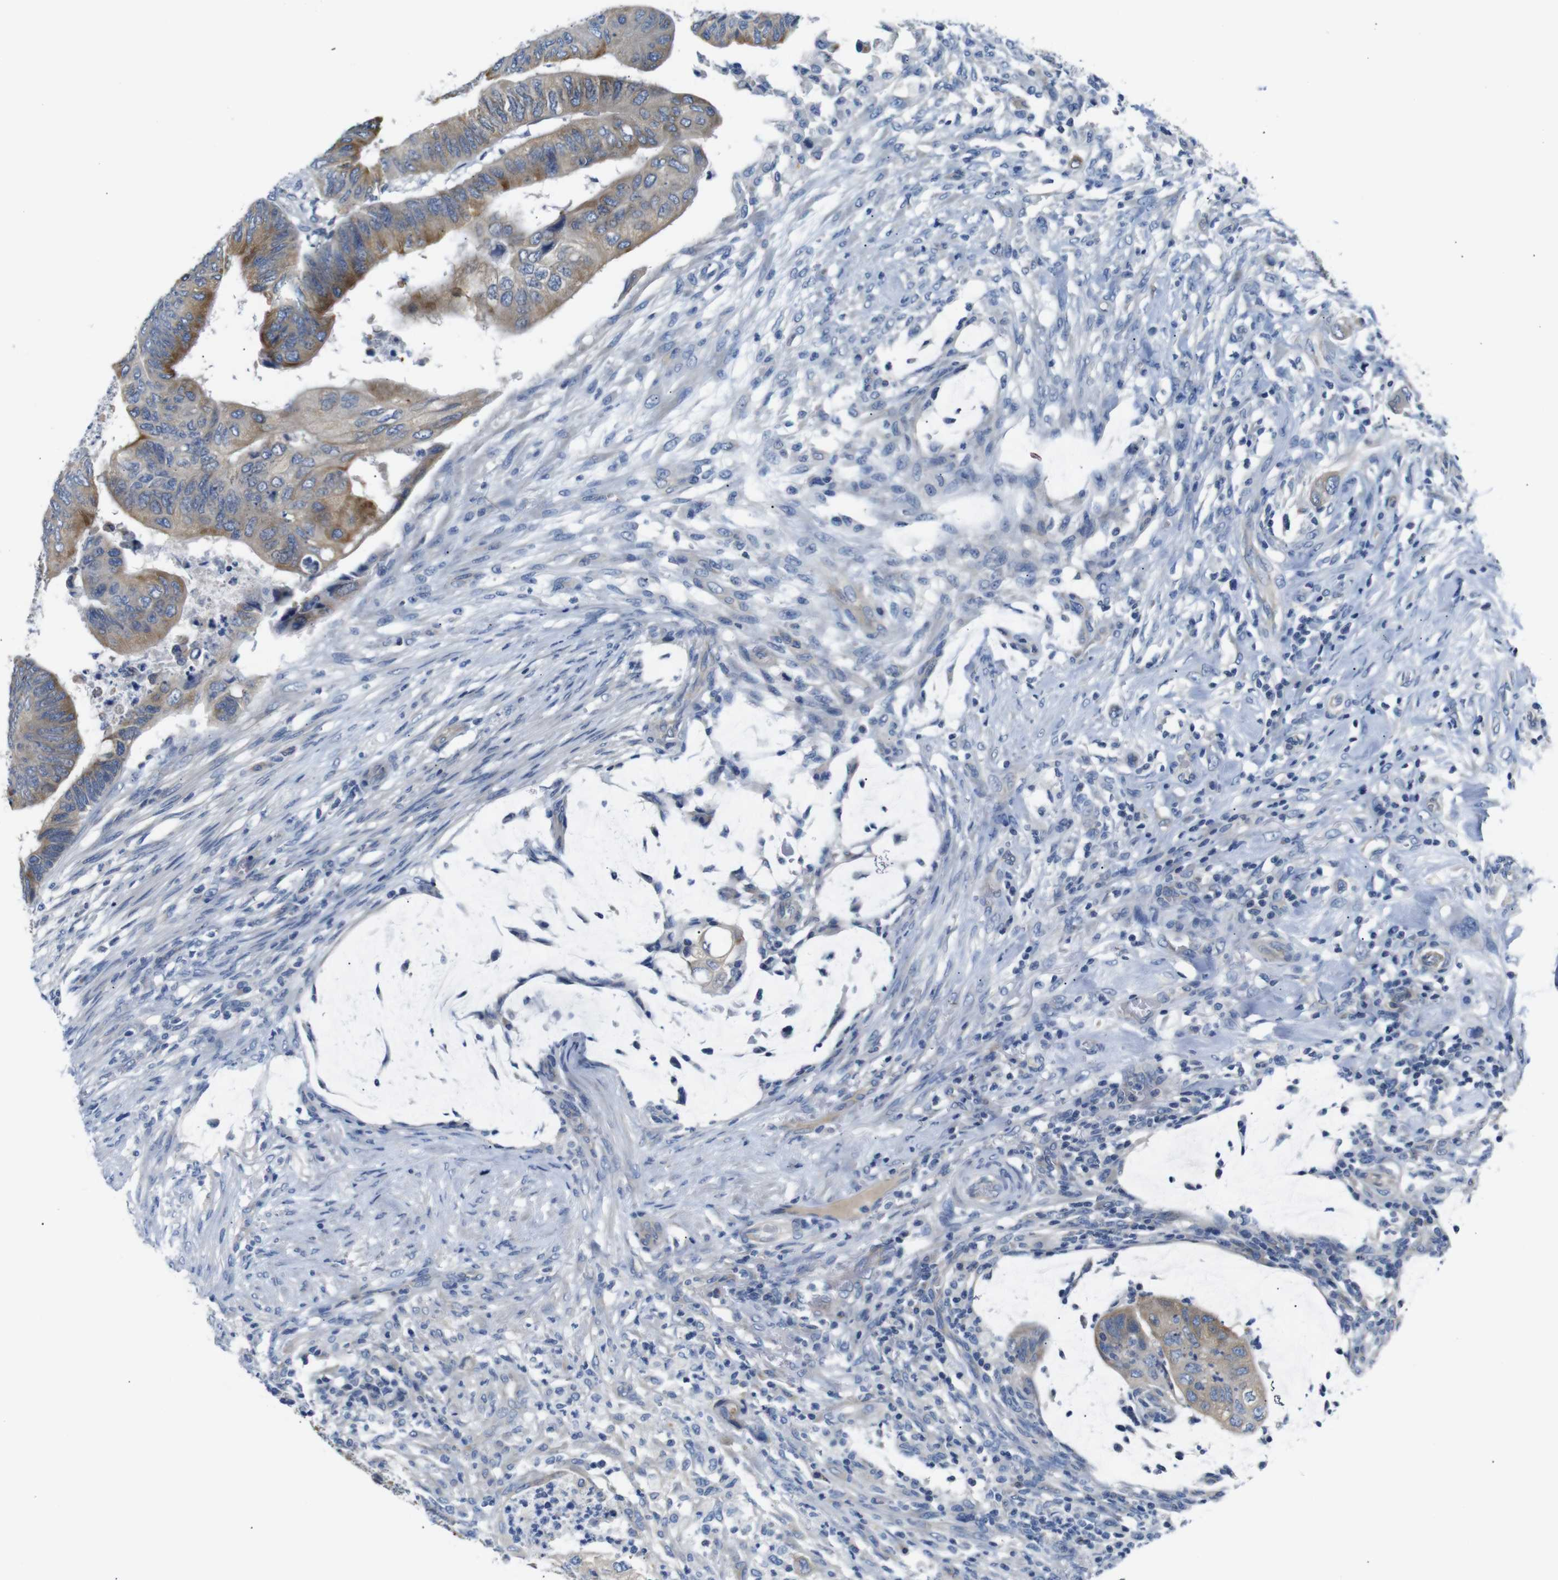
{"staining": {"intensity": "moderate", "quantity": ">75%", "location": "cytoplasmic/membranous"}, "tissue": "colorectal cancer", "cell_type": "Tumor cells", "image_type": "cancer", "snomed": [{"axis": "morphology", "description": "Normal tissue, NOS"}, {"axis": "morphology", "description": "Adenocarcinoma, NOS"}, {"axis": "topography", "description": "Rectum"}, {"axis": "topography", "description": "Peripheral nerve tissue"}], "caption": "Moderate cytoplasmic/membranous positivity for a protein is appreciated in about >75% of tumor cells of colorectal cancer (adenocarcinoma) using immunohistochemistry (IHC).", "gene": "DCP1A", "patient": {"sex": "male", "age": 92}}